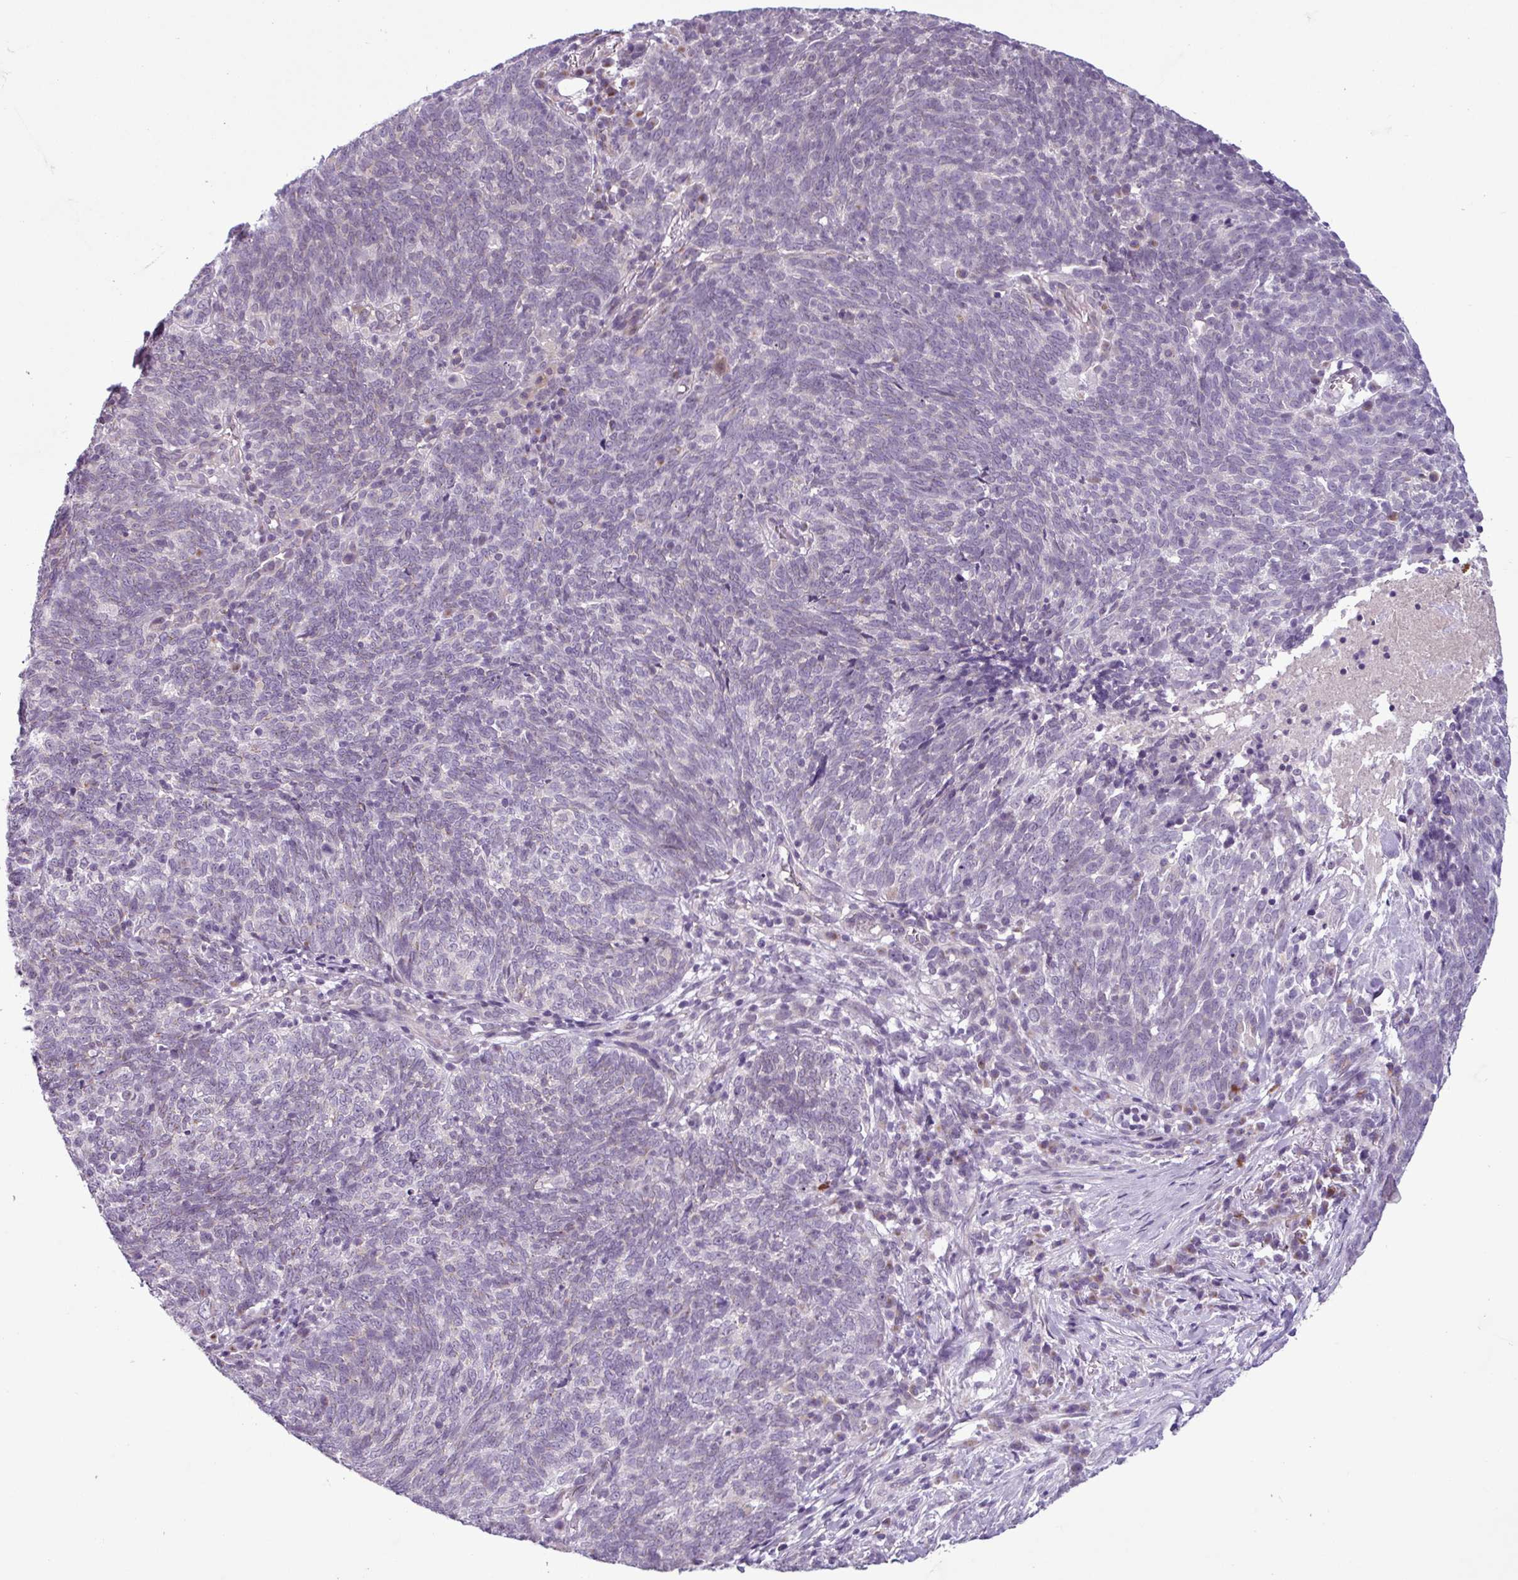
{"staining": {"intensity": "negative", "quantity": "none", "location": "none"}, "tissue": "lung cancer", "cell_type": "Tumor cells", "image_type": "cancer", "snomed": [{"axis": "morphology", "description": "Squamous cell carcinoma, NOS"}, {"axis": "topography", "description": "Lung"}], "caption": "Histopathology image shows no protein positivity in tumor cells of squamous cell carcinoma (lung) tissue.", "gene": "C9orf24", "patient": {"sex": "female", "age": 72}}